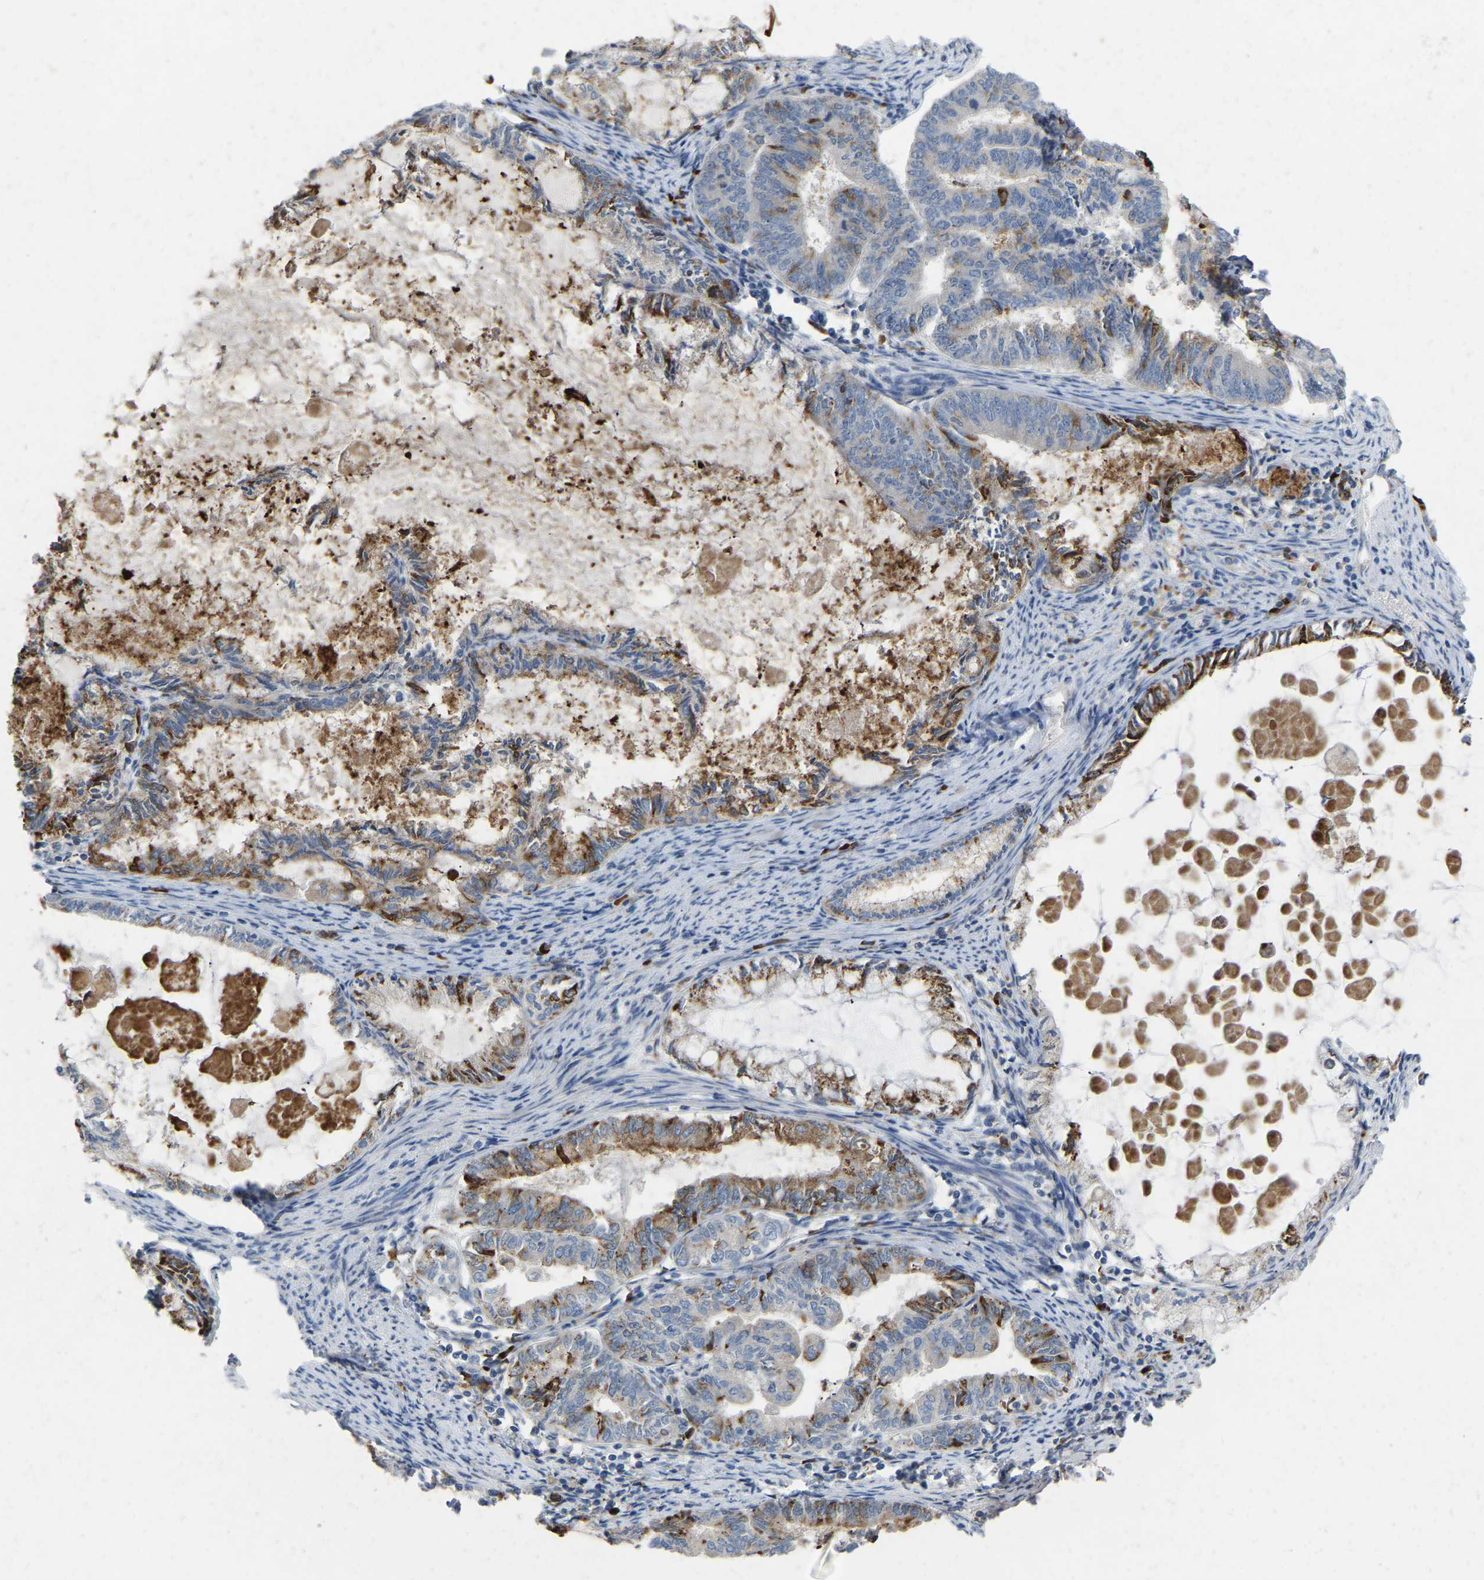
{"staining": {"intensity": "strong", "quantity": "<25%", "location": "cytoplasmic/membranous"}, "tissue": "endometrial cancer", "cell_type": "Tumor cells", "image_type": "cancer", "snomed": [{"axis": "morphology", "description": "Adenocarcinoma, NOS"}, {"axis": "topography", "description": "Endometrium"}], "caption": "This histopathology image shows endometrial cancer (adenocarcinoma) stained with immunohistochemistry (IHC) to label a protein in brown. The cytoplasmic/membranous of tumor cells show strong positivity for the protein. Nuclei are counter-stained blue.", "gene": "RHEB", "patient": {"sex": "female", "age": 86}}